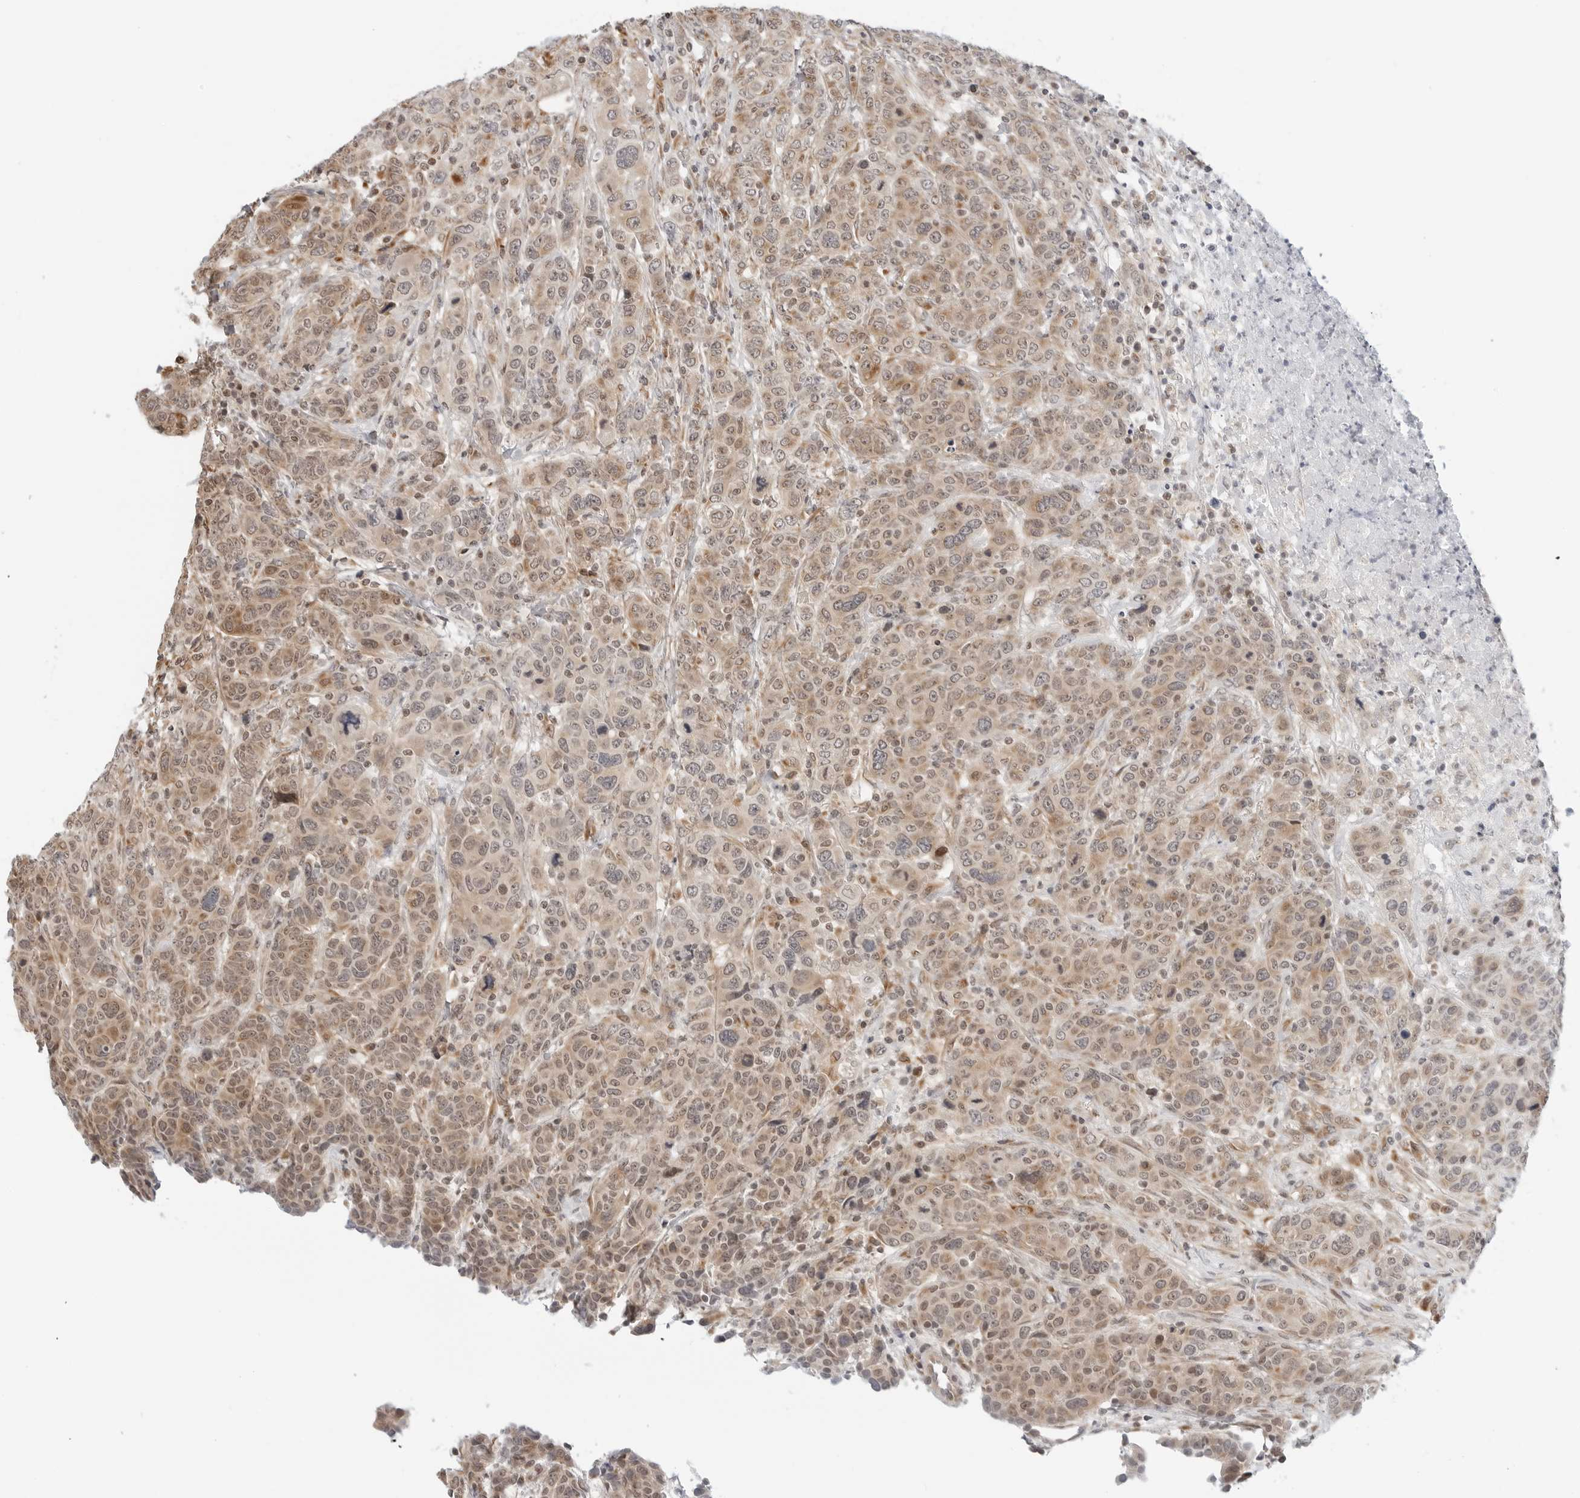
{"staining": {"intensity": "weak", "quantity": ">75%", "location": "cytoplasmic/membranous"}, "tissue": "breast cancer", "cell_type": "Tumor cells", "image_type": "cancer", "snomed": [{"axis": "morphology", "description": "Duct carcinoma"}, {"axis": "topography", "description": "Breast"}], "caption": "There is low levels of weak cytoplasmic/membranous positivity in tumor cells of intraductal carcinoma (breast), as demonstrated by immunohistochemical staining (brown color).", "gene": "POLR3GL", "patient": {"sex": "female", "age": 37}}